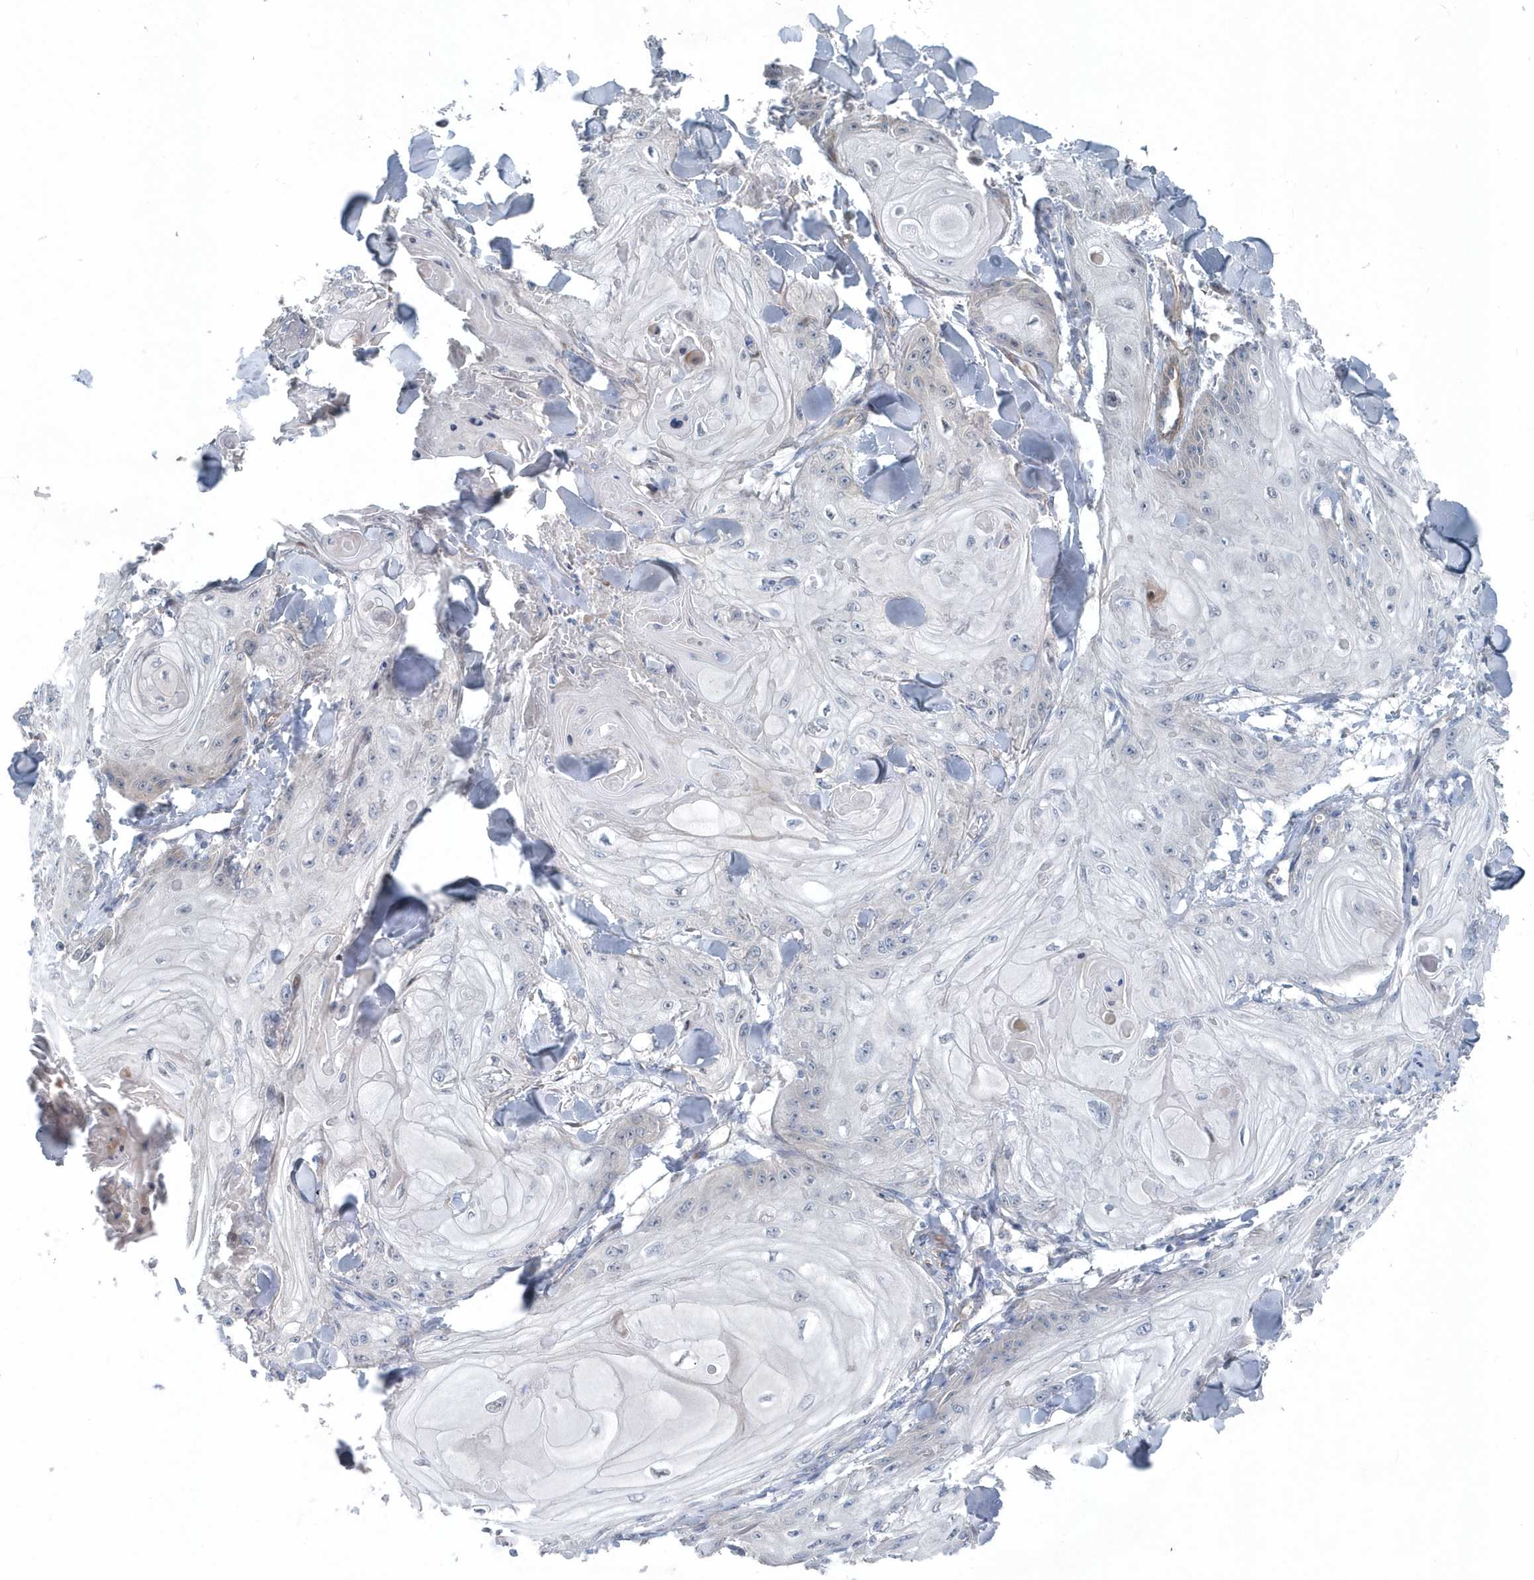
{"staining": {"intensity": "negative", "quantity": "none", "location": "none"}, "tissue": "skin cancer", "cell_type": "Tumor cells", "image_type": "cancer", "snomed": [{"axis": "morphology", "description": "Squamous cell carcinoma, NOS"}, {"axis": "topography", "description": "Skin"}], "caption": "There is no significant staining in tumor cells of skin cancer (squamous cell carcinoma). The staining is performed using DAB (3,3'-diaminobenzidine) brown chromogen with nuclei counter-stained in using hematoxylin.", "gene": "MCC", "patient": {"sex": "male", "age": 74}}